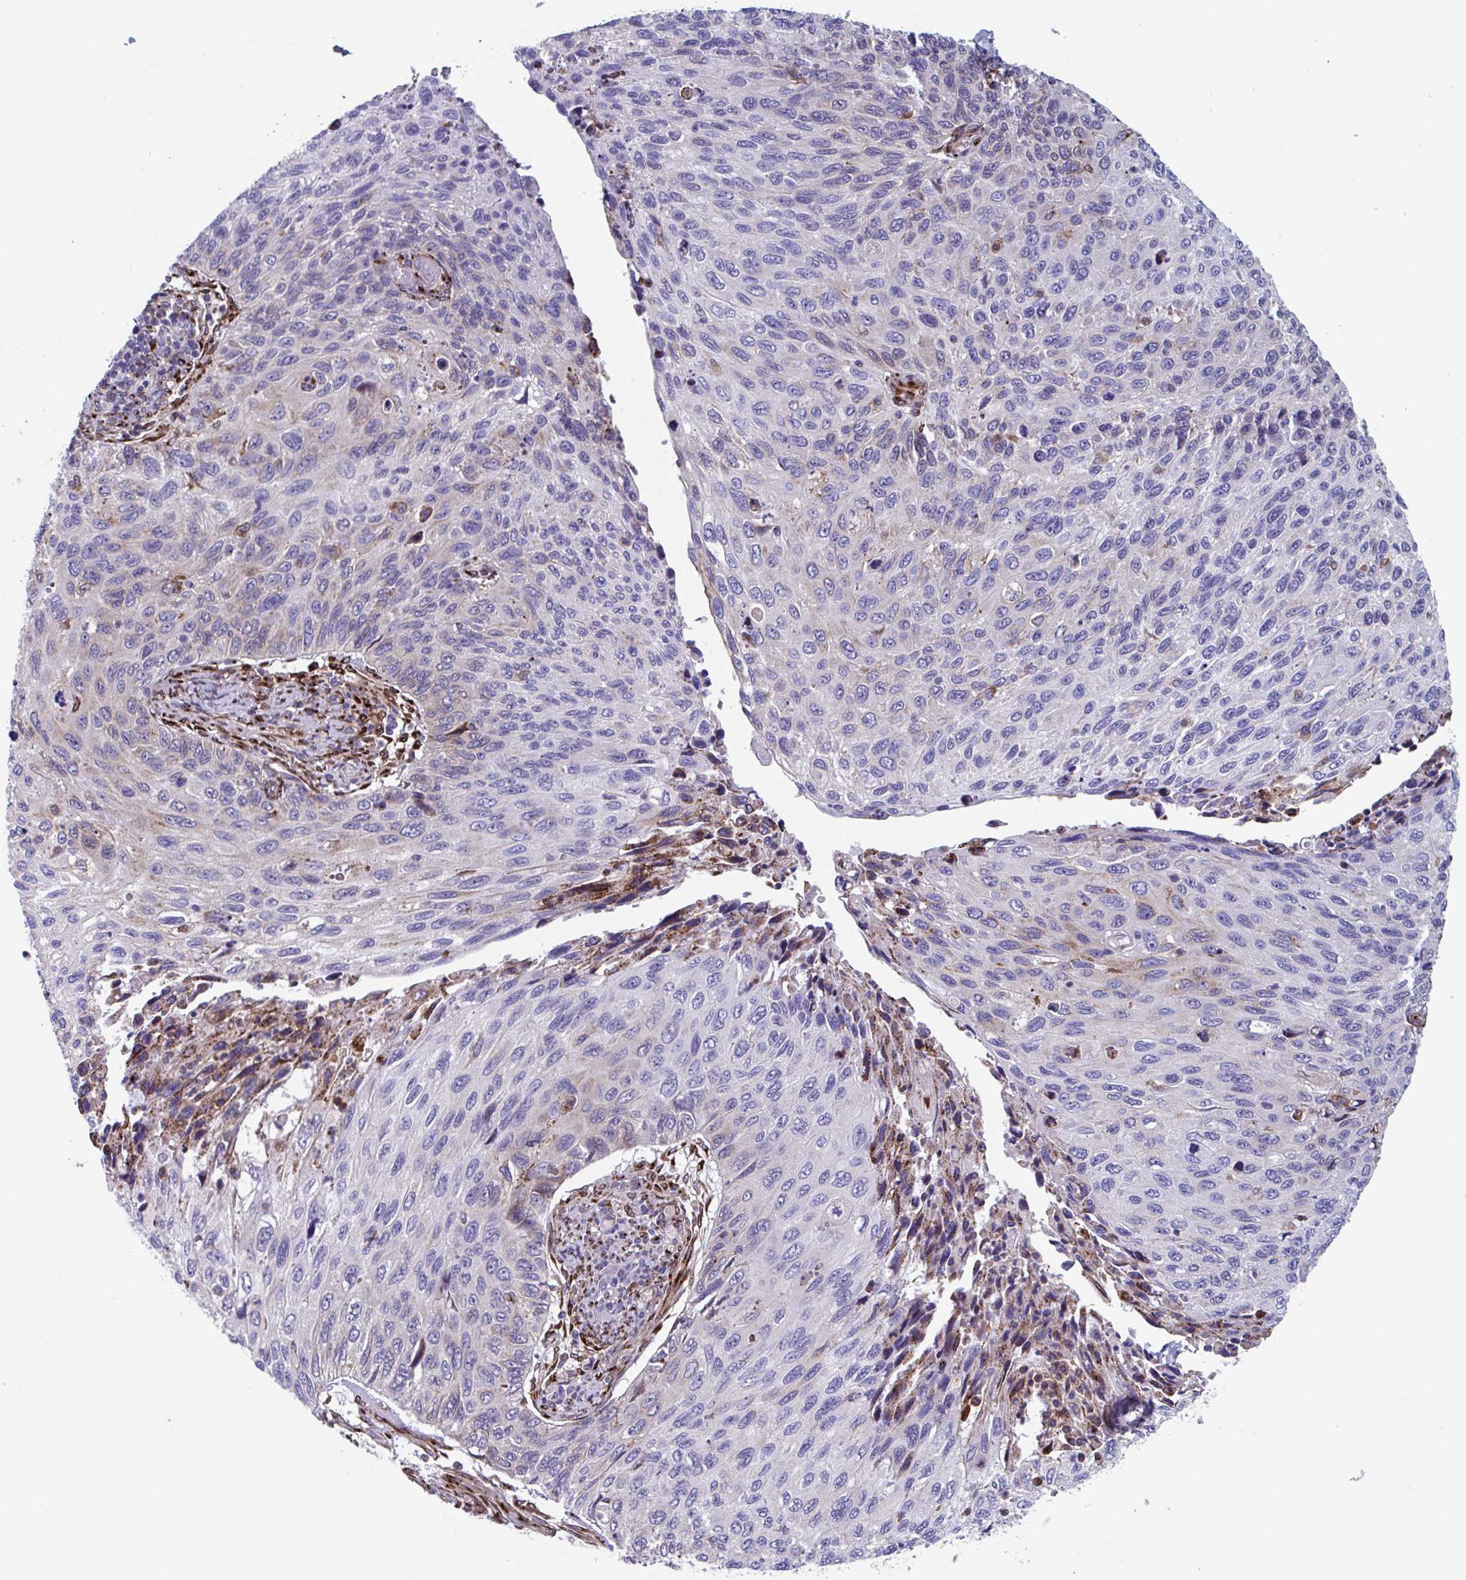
{"staining": {"intensity": "negative", "quantity": "none", "location": "none"}, "tissue": "cervical cancer", "cell_type": "Tumor cells", "image_type": "cancer", "snomed": [{"axis": "morphology", "description": "Squamous cell carcinoma, NOS"}, {"axis": "topography", "description": "Cervix"}], "caption": "Photomicrograph shows no protein expression in tumor cells of cervical cancer tissue. The staining was performed using DAB (3,3'-diaminobenzidine) to visualize the protein expression in brown, while the nuclei were stained in blue with hematoxylin (Magnification: 20x).", "gene": "RFK", "patient": {"sex": "female", "age": 70}}